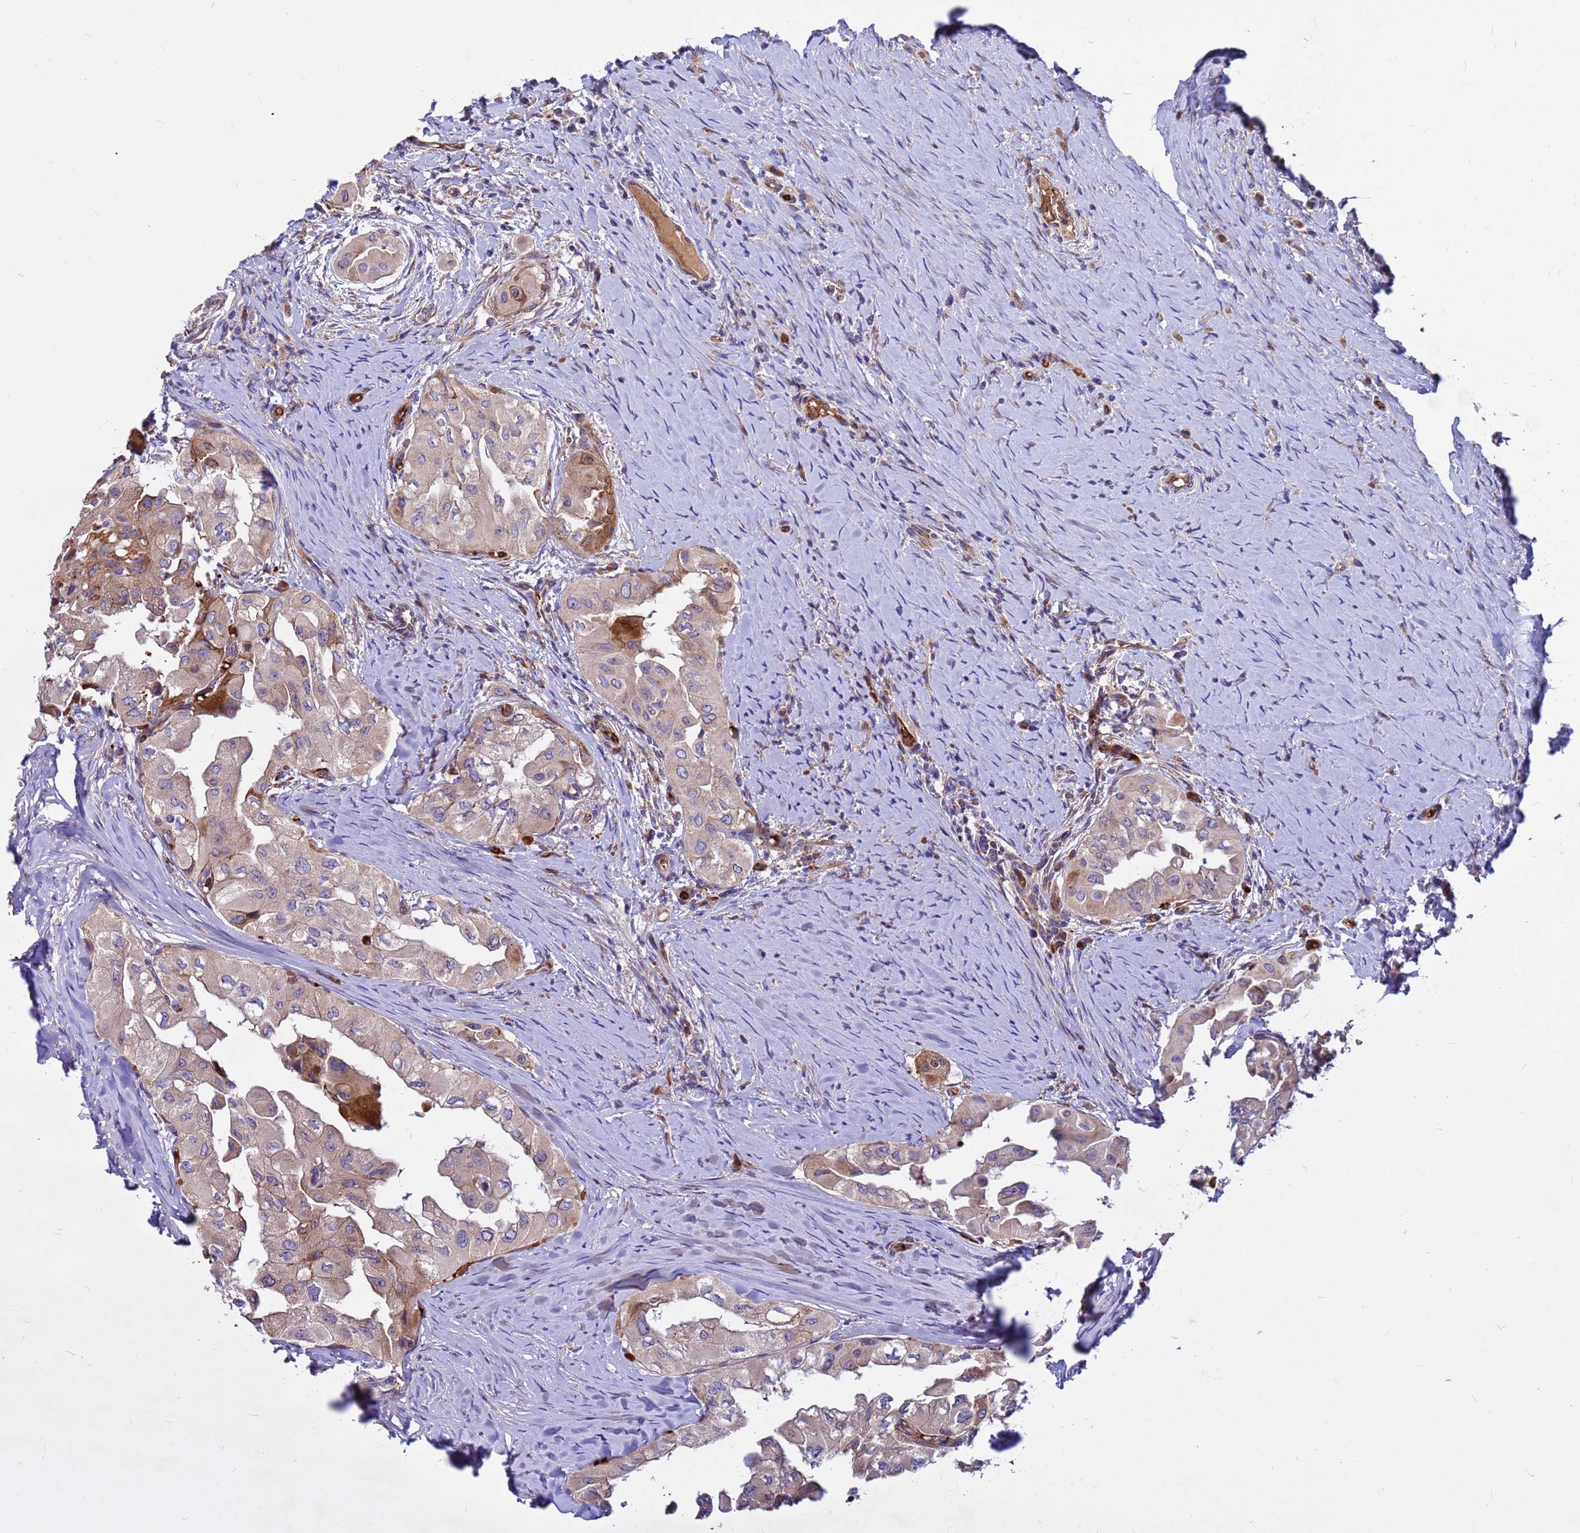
{"staining": {"intensity": "weak", "quantity": "<25%", "location": "cytoplasmic/membranous"}, "tissue": "thyroid cancer", "cell_type": "Tumor cells", "image_type": "cancer", "snomed": [{"axis": "morphology", "description": "Papillary adenocarcinoma, NOS"}, {"axis": "topography", "description": "Thyroid gland"}], "caption": "The immunohistochemistry (IHC) micrograph has no significant expression in tumor cells of thyroid papillary adenocarcinoma tissue.", "gene": "ZNF669", "patient": {"sex": "female", "age": 59}}